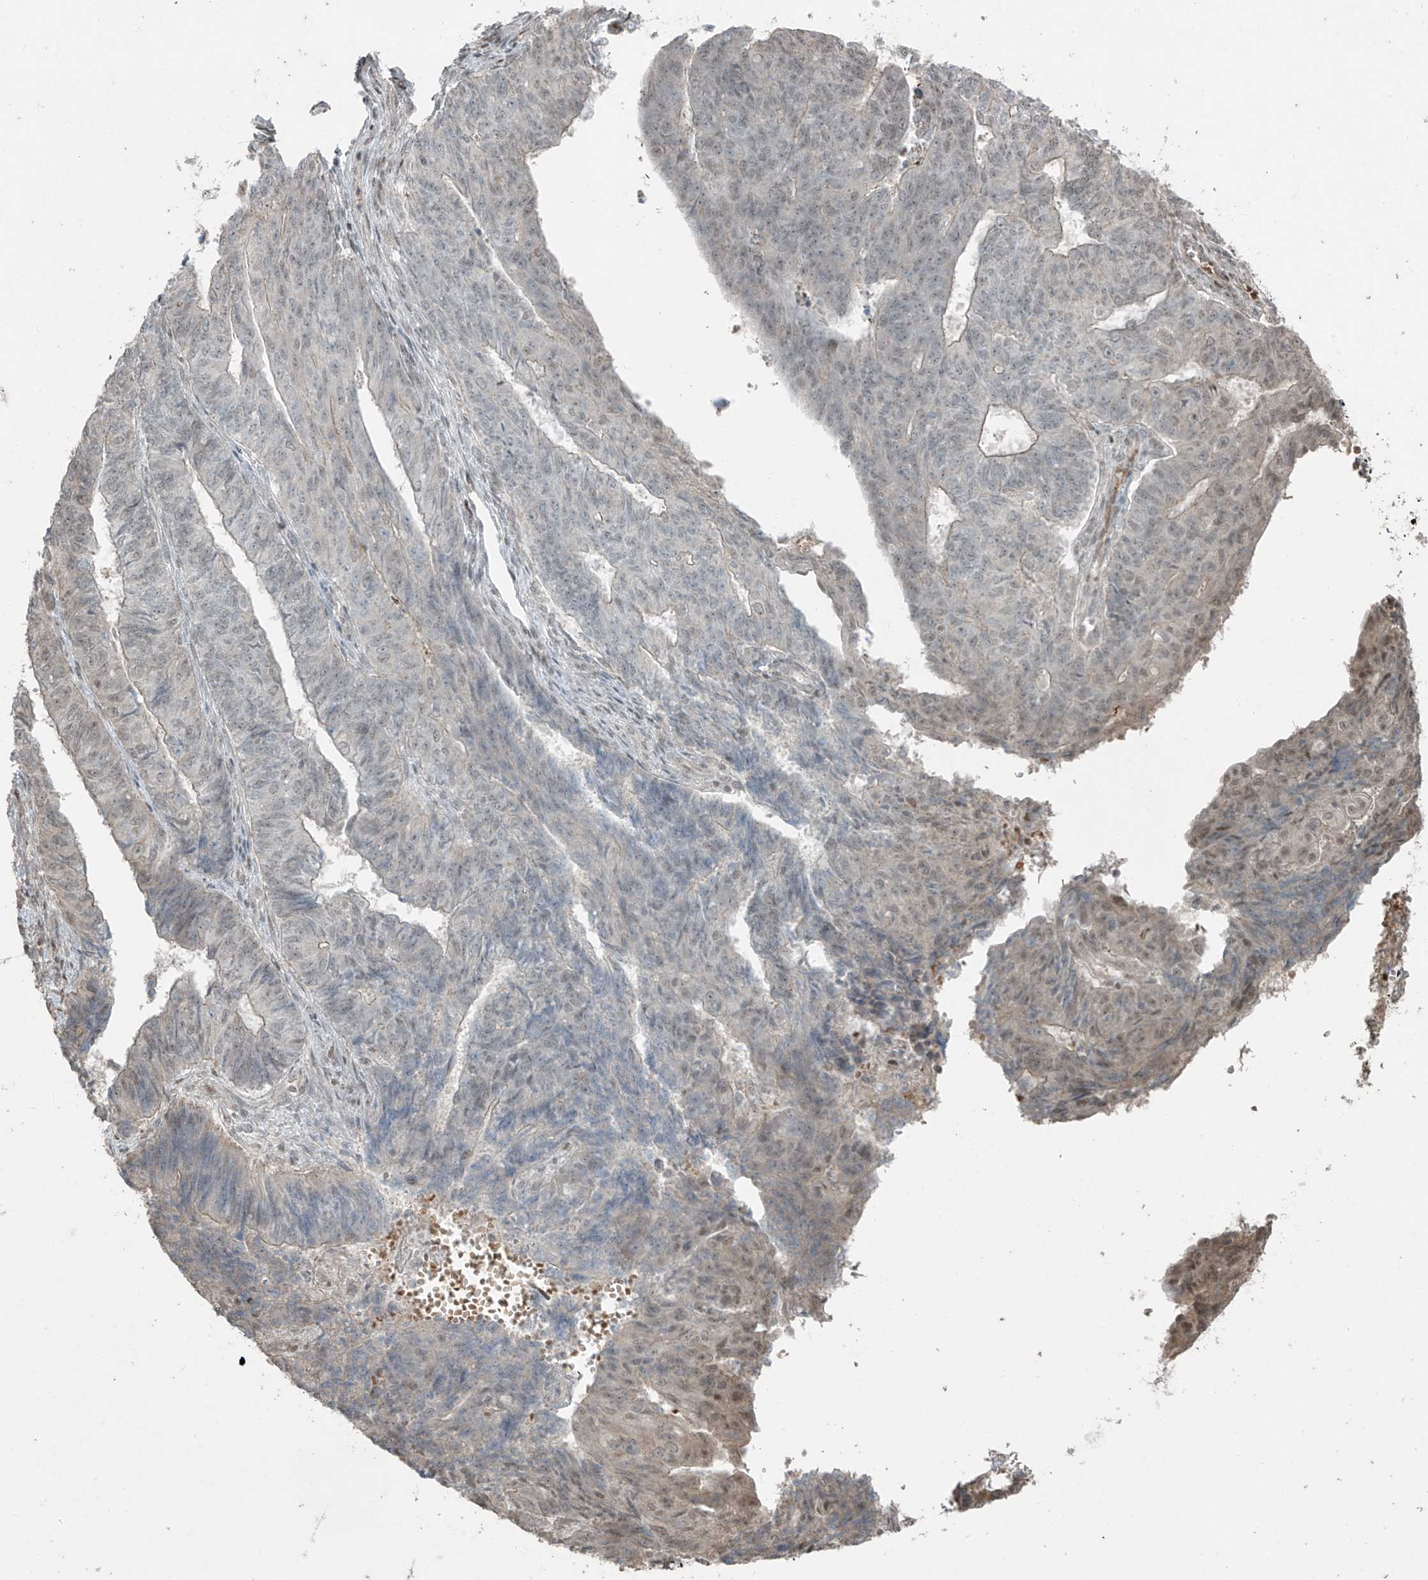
{"staining": {"intensity": "weak", "quantity": "<25%", "location": "nuclear"}, "tissue": "endometrial cancer", "cell_type": "Tumor cells", "image_type": "cancer", "snomed": [{"axis": "morphology", "description": "Adenocarcinoma, NOS"}, {"axis": "topography", "description": "Endometrium"}], "caption": "IHC micrograph of human endometrial adenocarcinoma stained for a protein (brown), which reveals no positivity in tumor cells. The staining was performed using DAB (3,3'-diaminobenzidine) to visualize the protein expression in brown, while the nuclei were stained in blue with hematoxylin (Magnification: 20x).", "gene": "TTC22", "patient": {"sex": "female", "age": 32}}